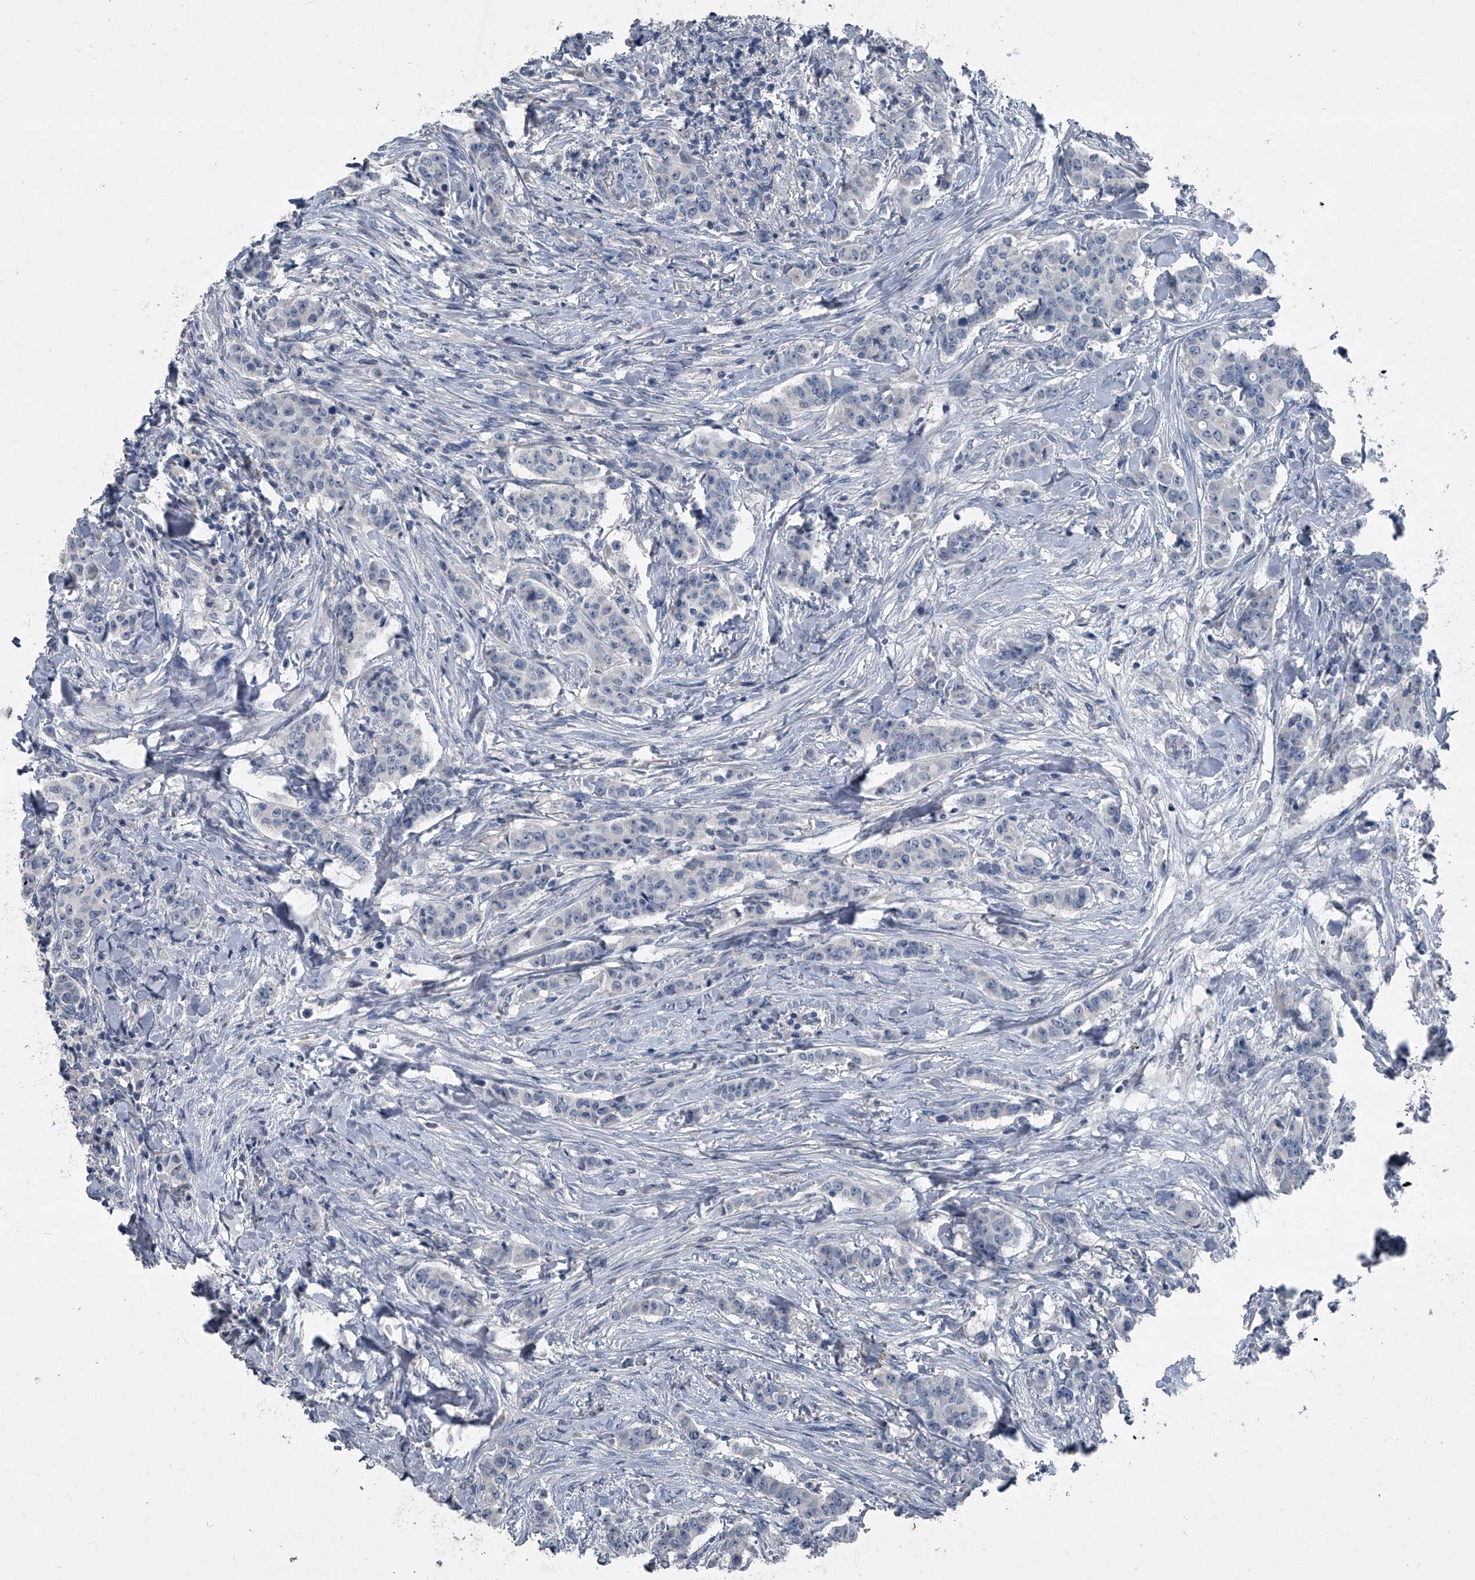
{"staining": {"intensity": "negative", "quantity": "none", "location": "none"}, "tissue": "breast cancer", "cell_type": "Tumor cells", "image_type": "cancer", "snomed": [{"axis": "morphology", "description": "Duct carcinoma"}, {"axis": "topography", "description": "Breast"}], "caption": "Human intraductal carcinoma (breast) stained for a protein using immunohistochemistry demonstrates no positivity in tumor cells.", "gene": "HEPHL1", "patient": {"sex": "female", "age": 40}}